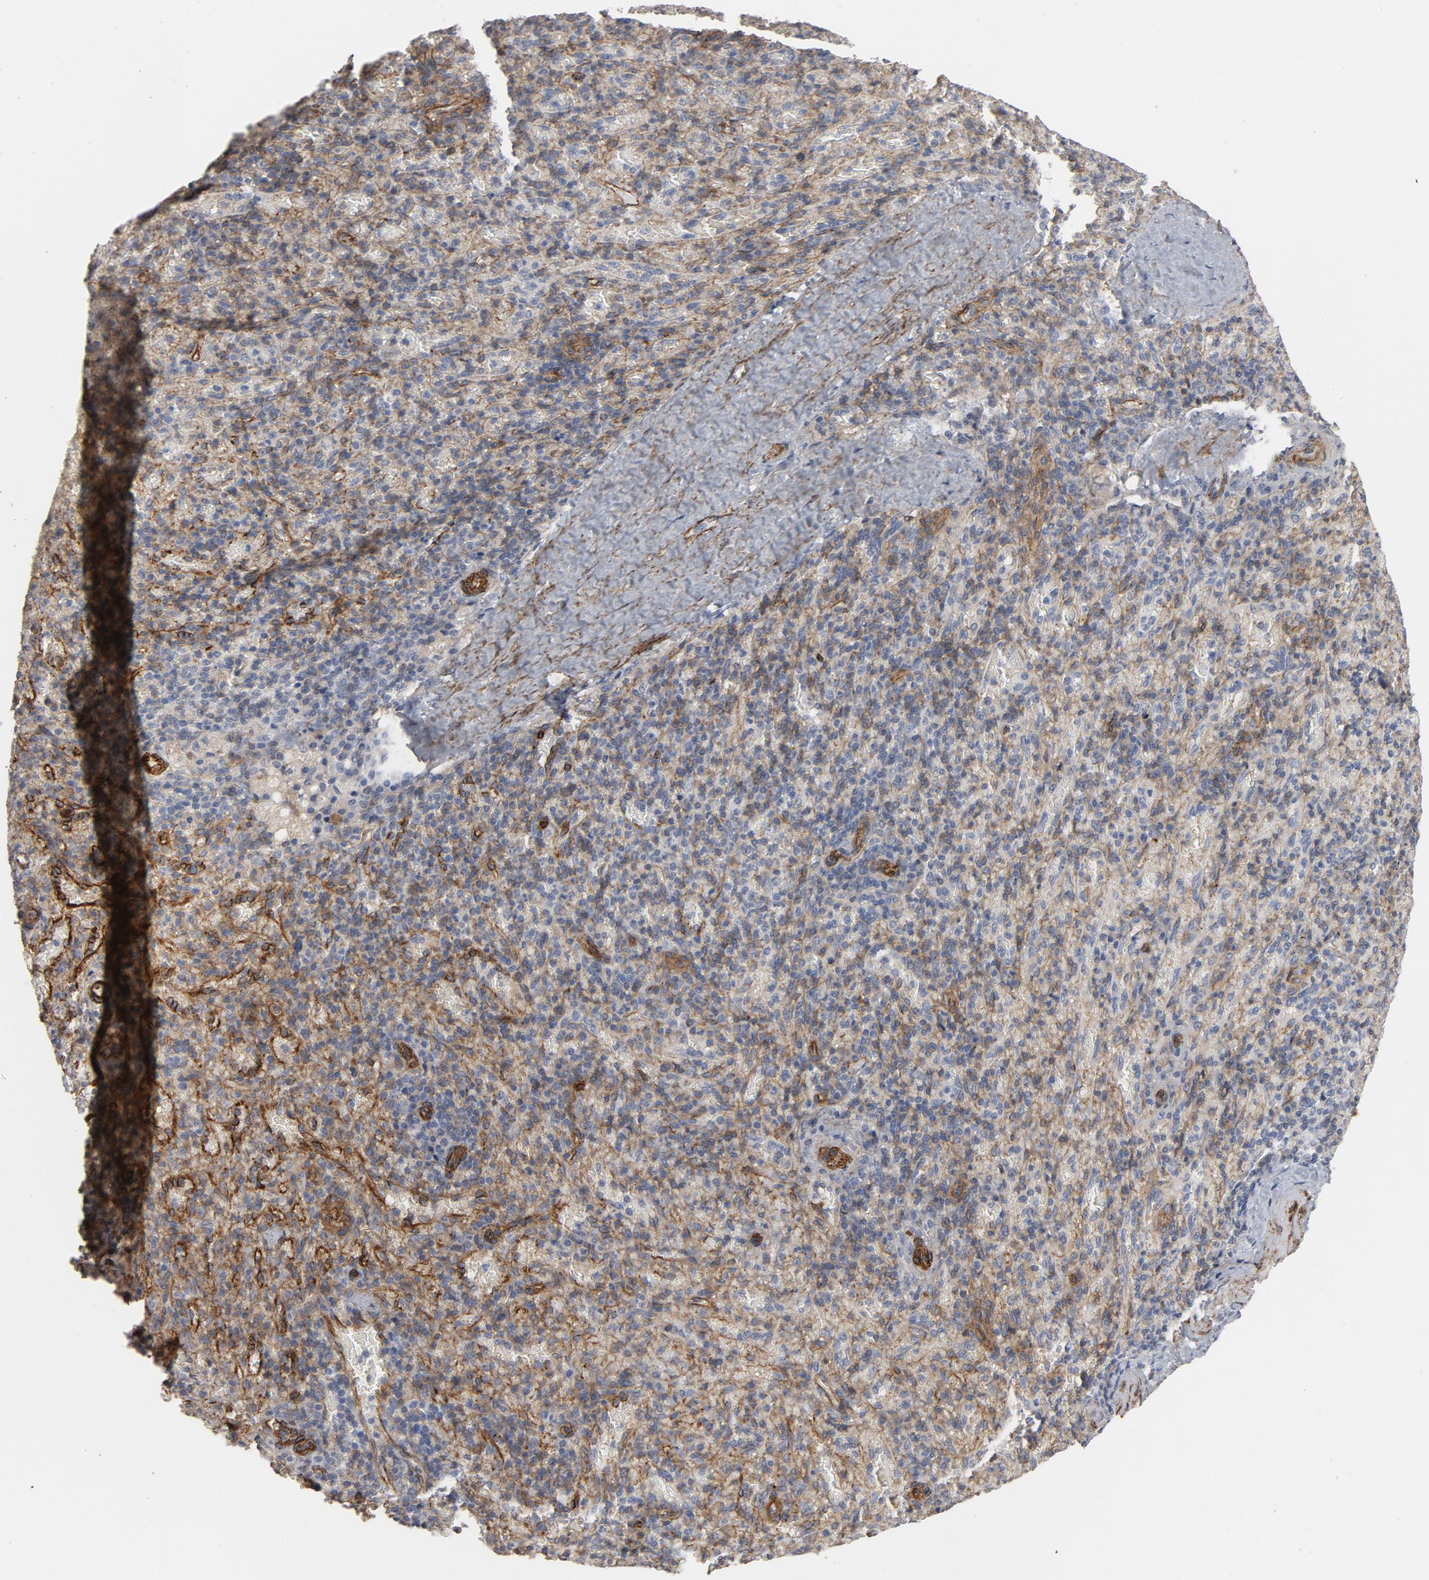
{"staining": {"intensity": "weak", "quantity": "25%-75%", "location": "cytoplasmic/membranous"}, "tissue": "spleen", "cell_type": "Cells in red pulp", "image_type": "normal", "snomed": [{"axis": "morphology", "description": "Normal tissue, NOS"}, {"axis": "topography", "description": "Spleen"}], "caption": "The immunohistochemical stain labels weak cytoplasmic/membranous staining in cells in red pulp of normal spleen.", "gene": "GNG2", "patient": {"sex": "female", "age": 43}}